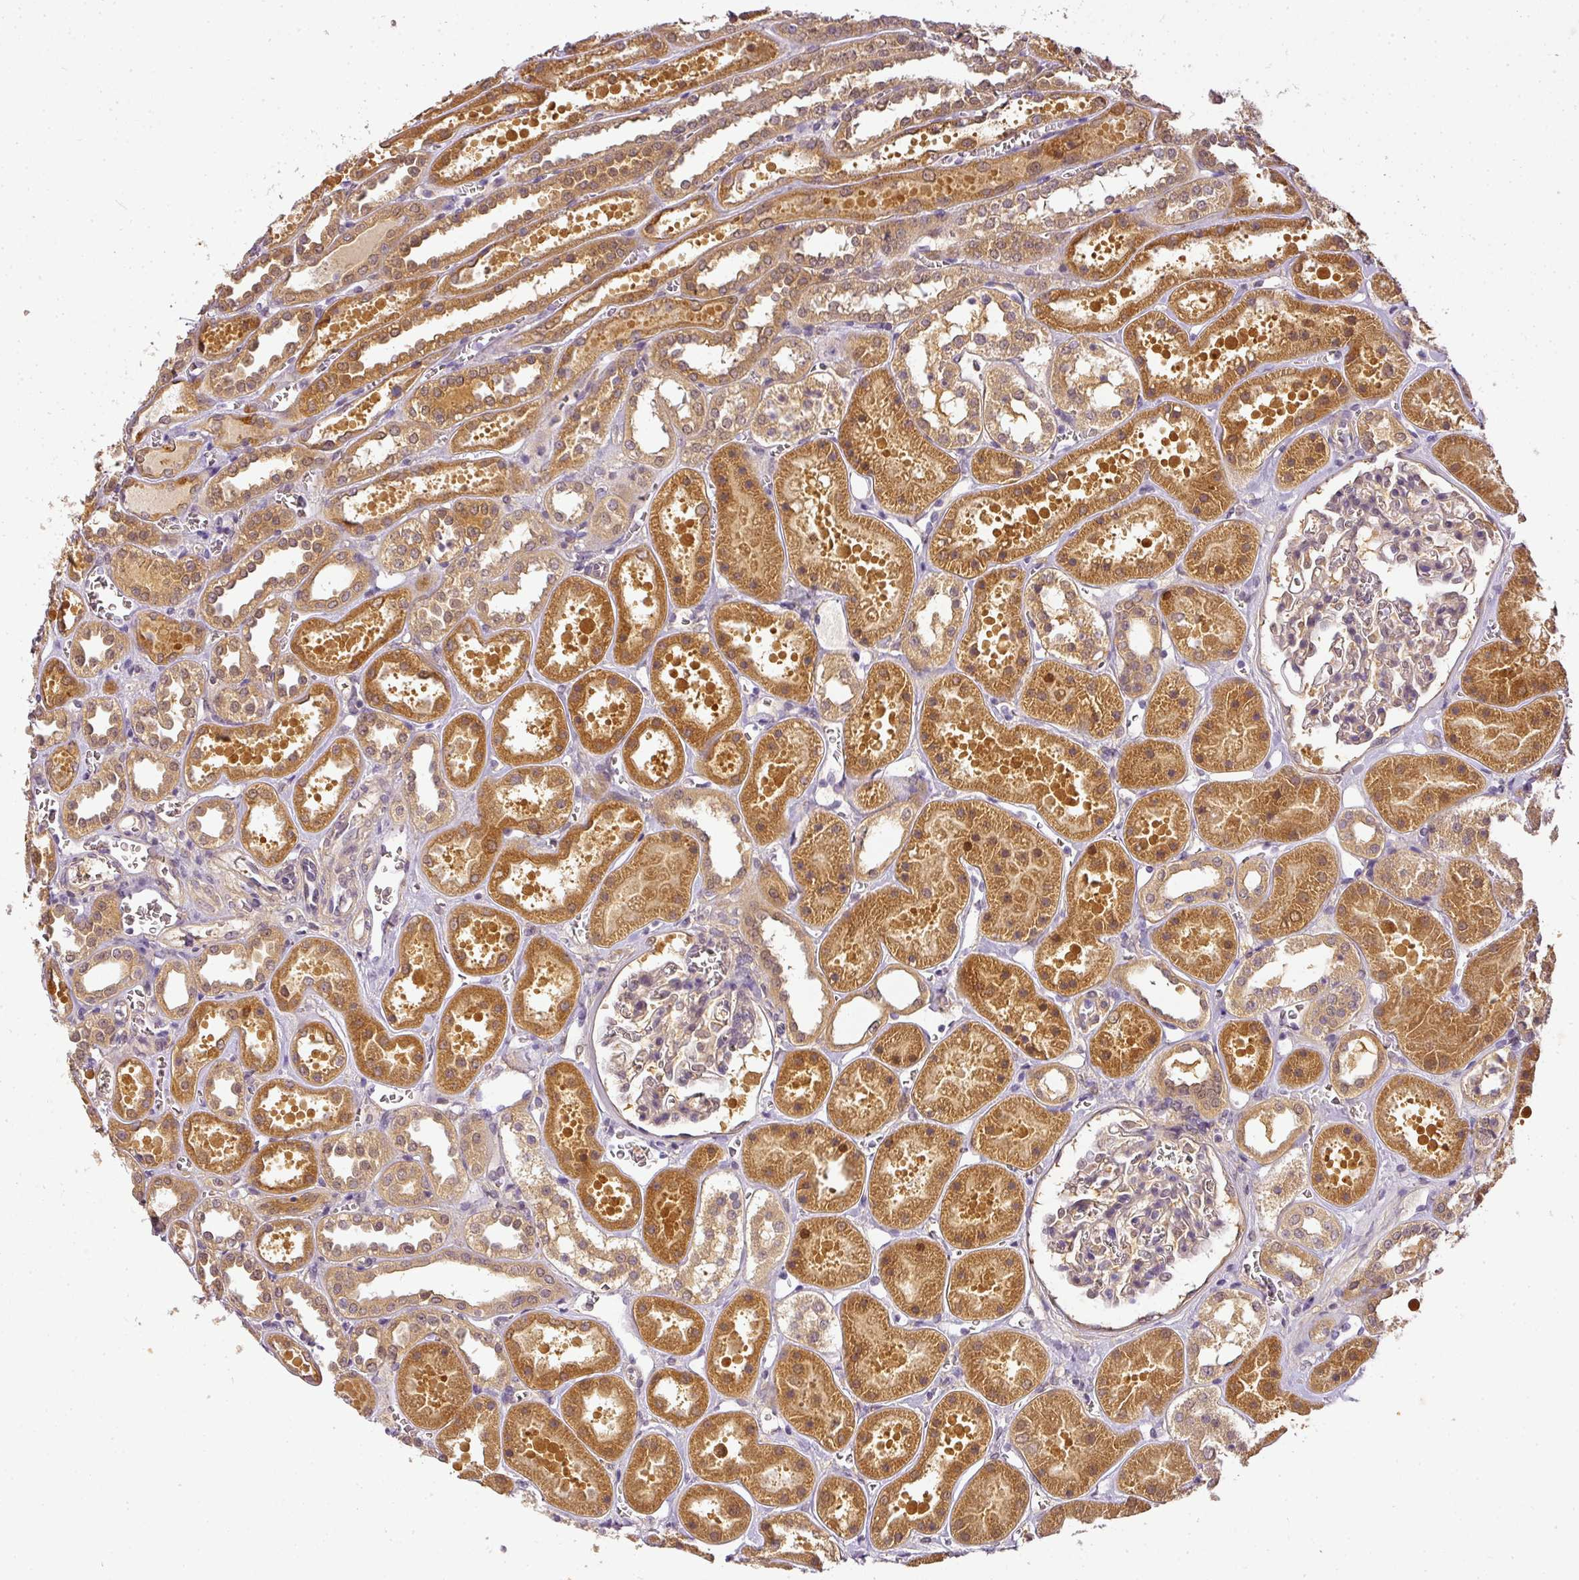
{"staining": {"intensity": "moderate", "quantity": "<25%", "location": "nuclear"}, "tissue": "kidney", "cell_type": "Cells in glomeruli", "image_type": "normal", "snomed": [{"axis": "morphology", "description": "Normal tissue, NOS"}, {"axis": "topography", "description": "Kidney"}], "caption": "Brown immunohistochemical staining in normal human kidney demonstrates moderate nuclear positivity in approximately <25% of cells in glomeruli.", "gene": "ADH5", "patient": {"sex": "female", "age": 41}}